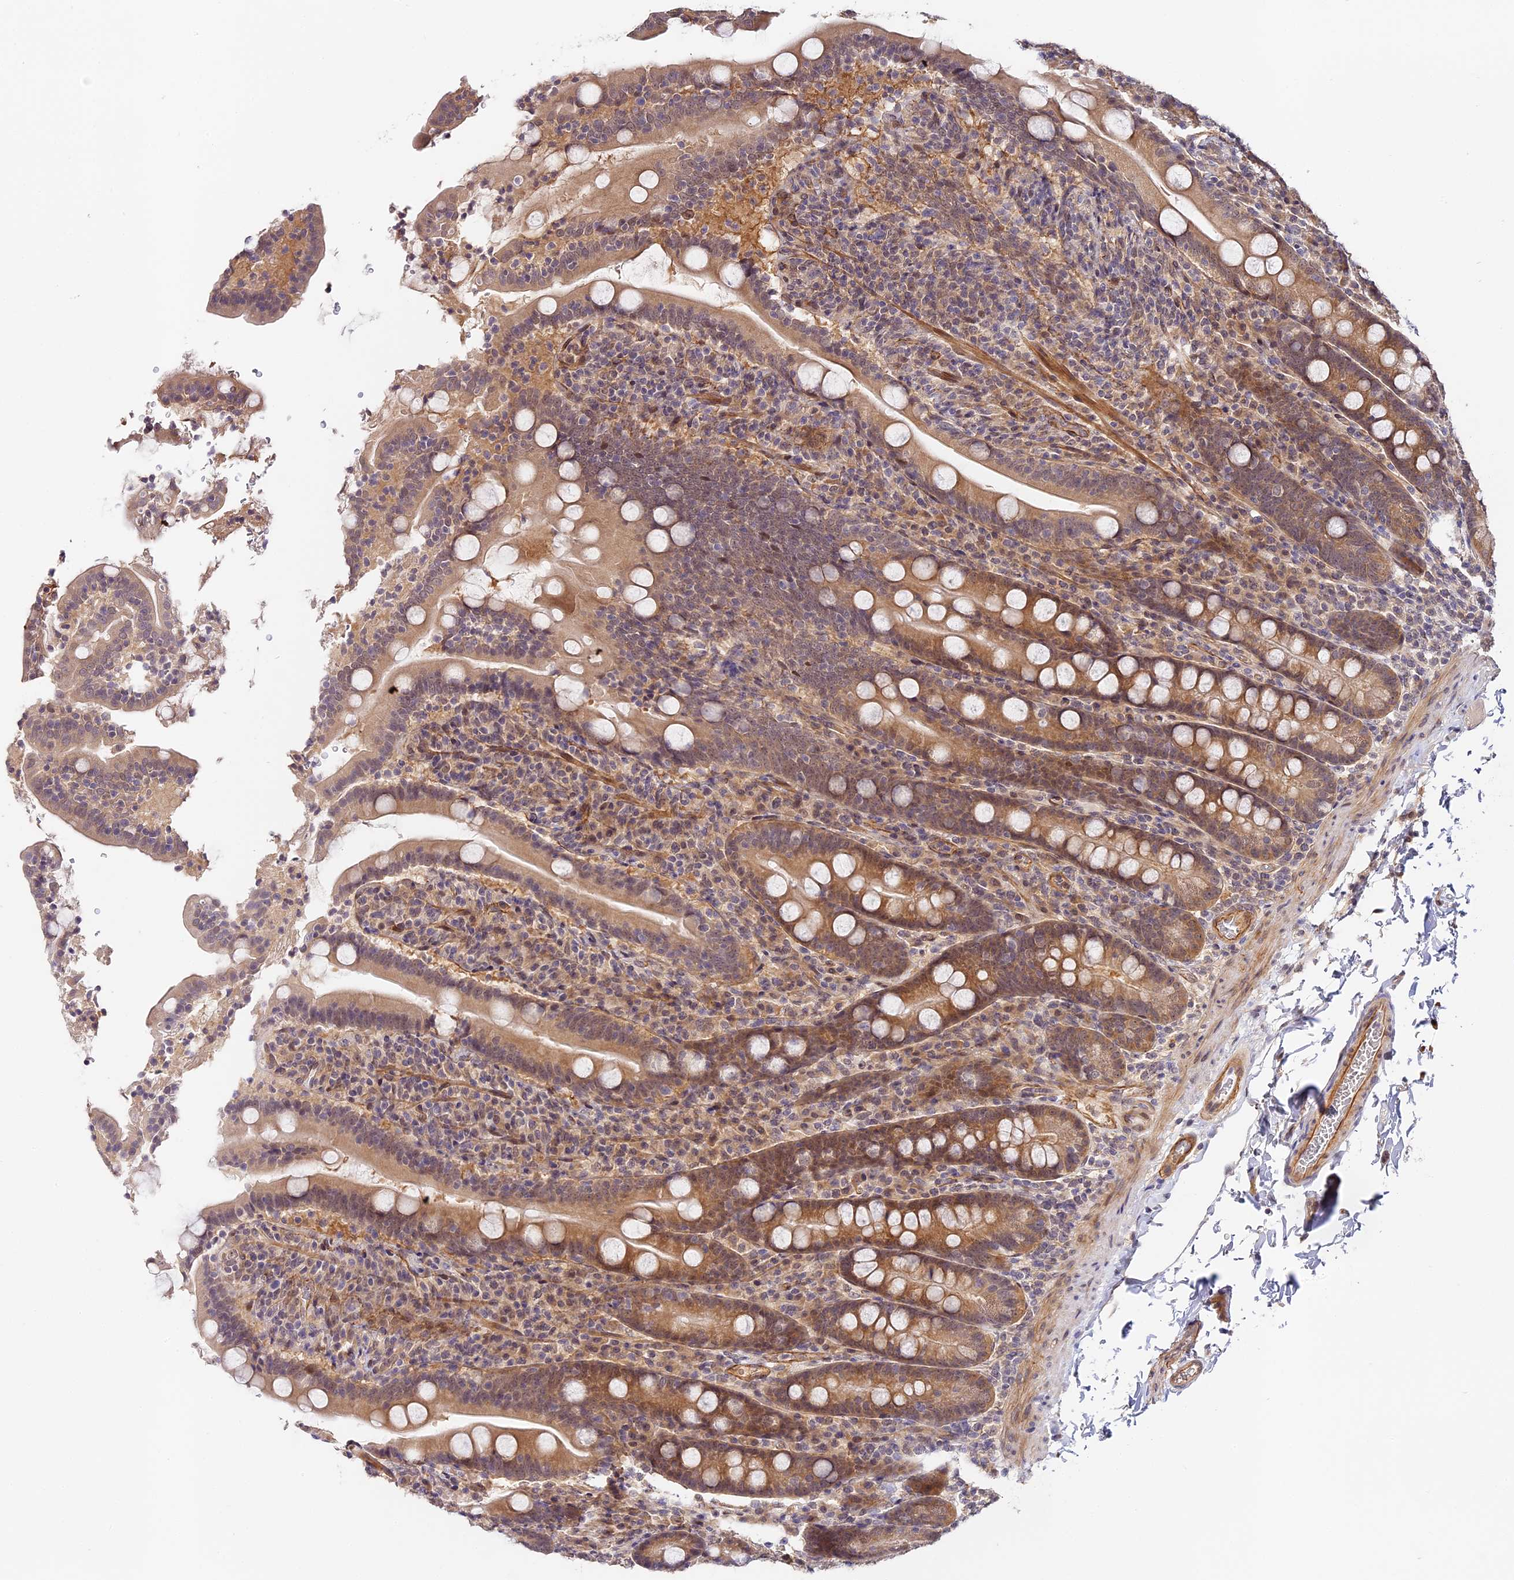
{"staining": {"intensity": "moderate", "quantity": ">75%", "location": "cytoplasmic/membranous,nuclear"}, "tissue": "duodenum", "cell_type": "Glandular cells", "image_type": "normal", "snomed": [{"axis": "morphology", "description": "Normal tissue, NOS"}, {"axis": "topography", "description": "Duodenum"}], "caption": "Brown immunohistochemical staining in normal human duodenum reveals moderate cytoplasmic/membranous,nuclear staining in approximately >75% of glandular cells. The protein is stained brown, and the nuclei are stained in blue (DAB IHC with brightfield microscopy, high magnification).", "gene": "IMPACT", "patient": {"sex": "male", "age": 35}}